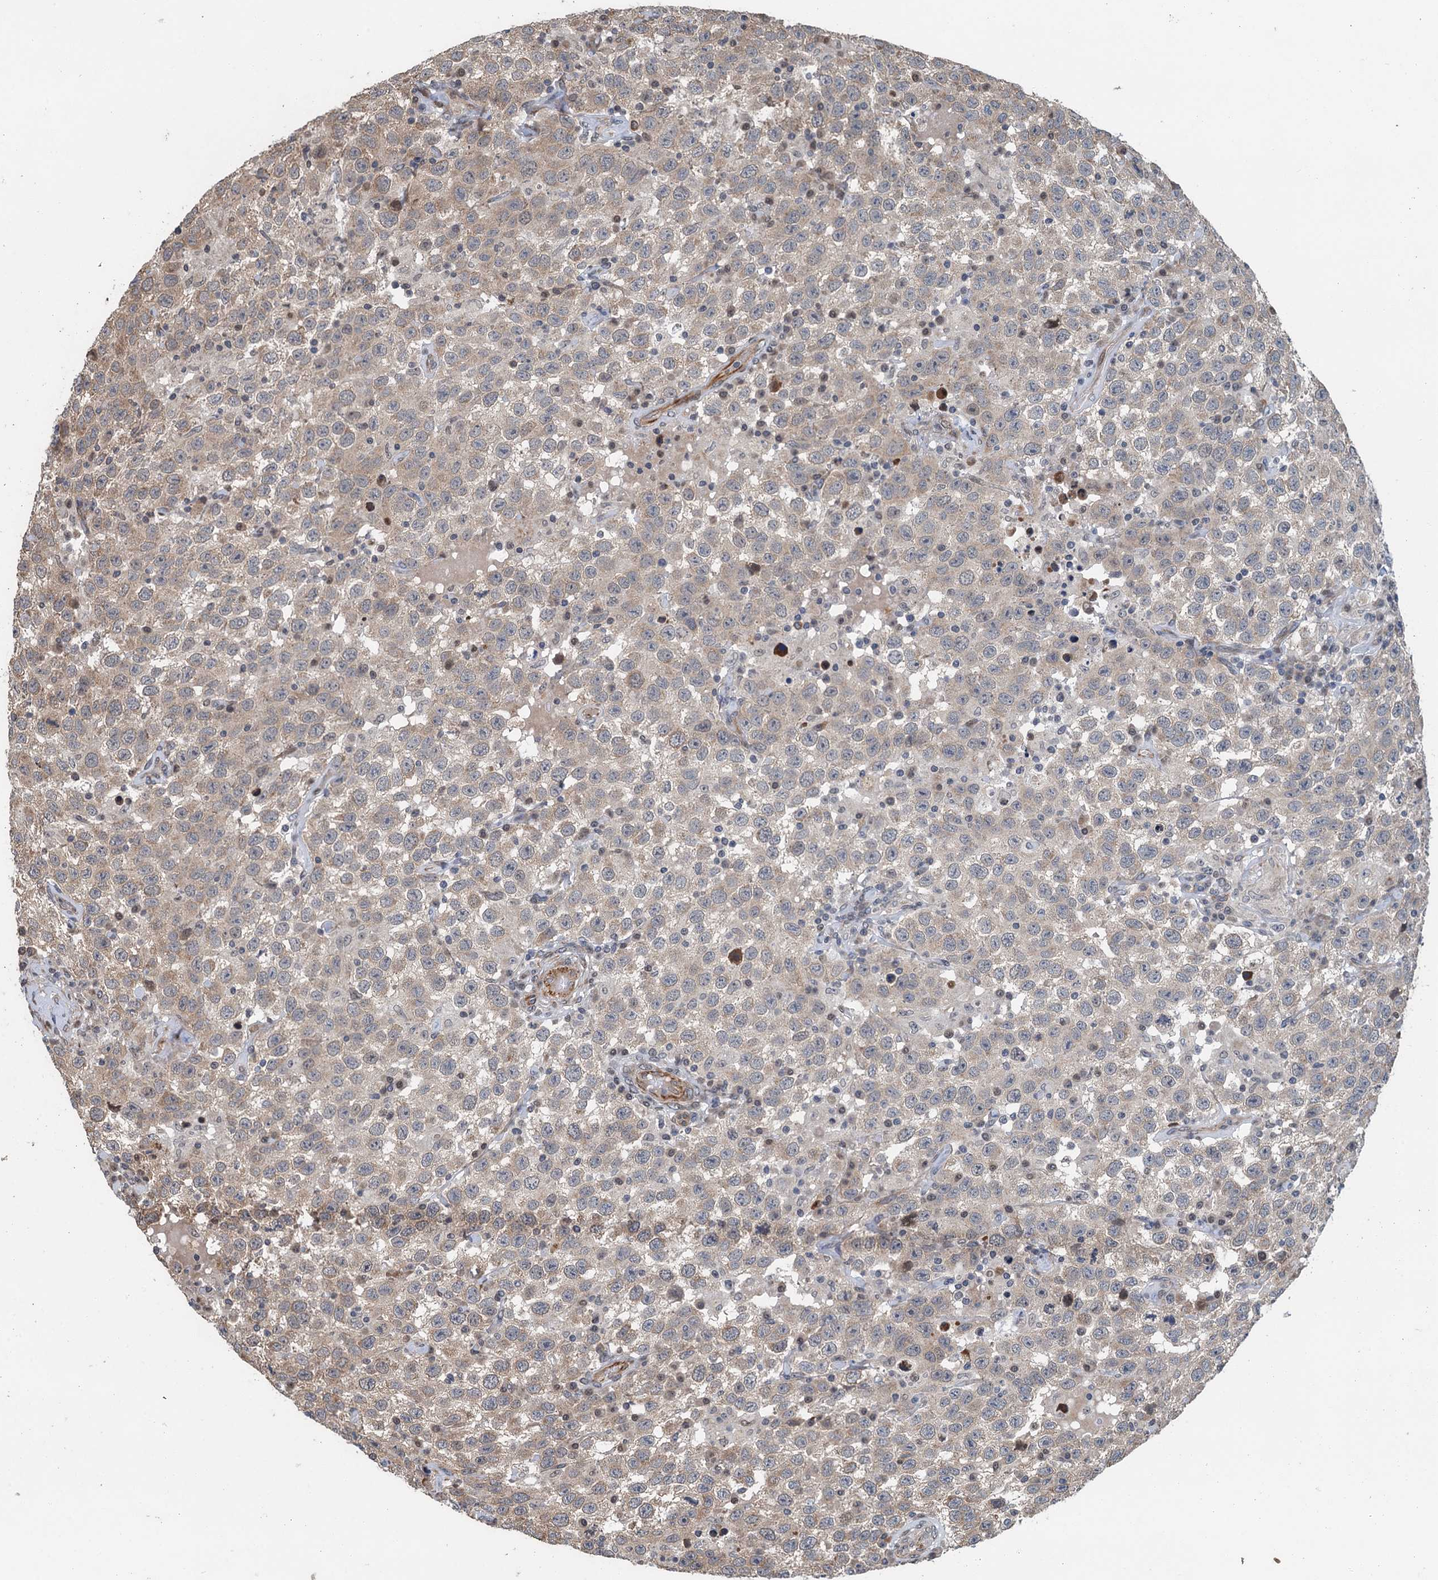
{"staining": {"intensity": "weak", "quantity": "<25%", "location": "cytoplasmic/membranous"}, "tissue": "testis cancer", "cell_type": "Tumor cells", "image_type": "cancer", "snomed": [{"axis": "morphology", "description": "Seminoma, NOS"}, {"axis": "topography", "description": "Testis"}], "caption": "Tumor cells show no significant staining in testis seminoma.", "gene": "WHAMM", "patient": {"sex": "male", "age": 41}}